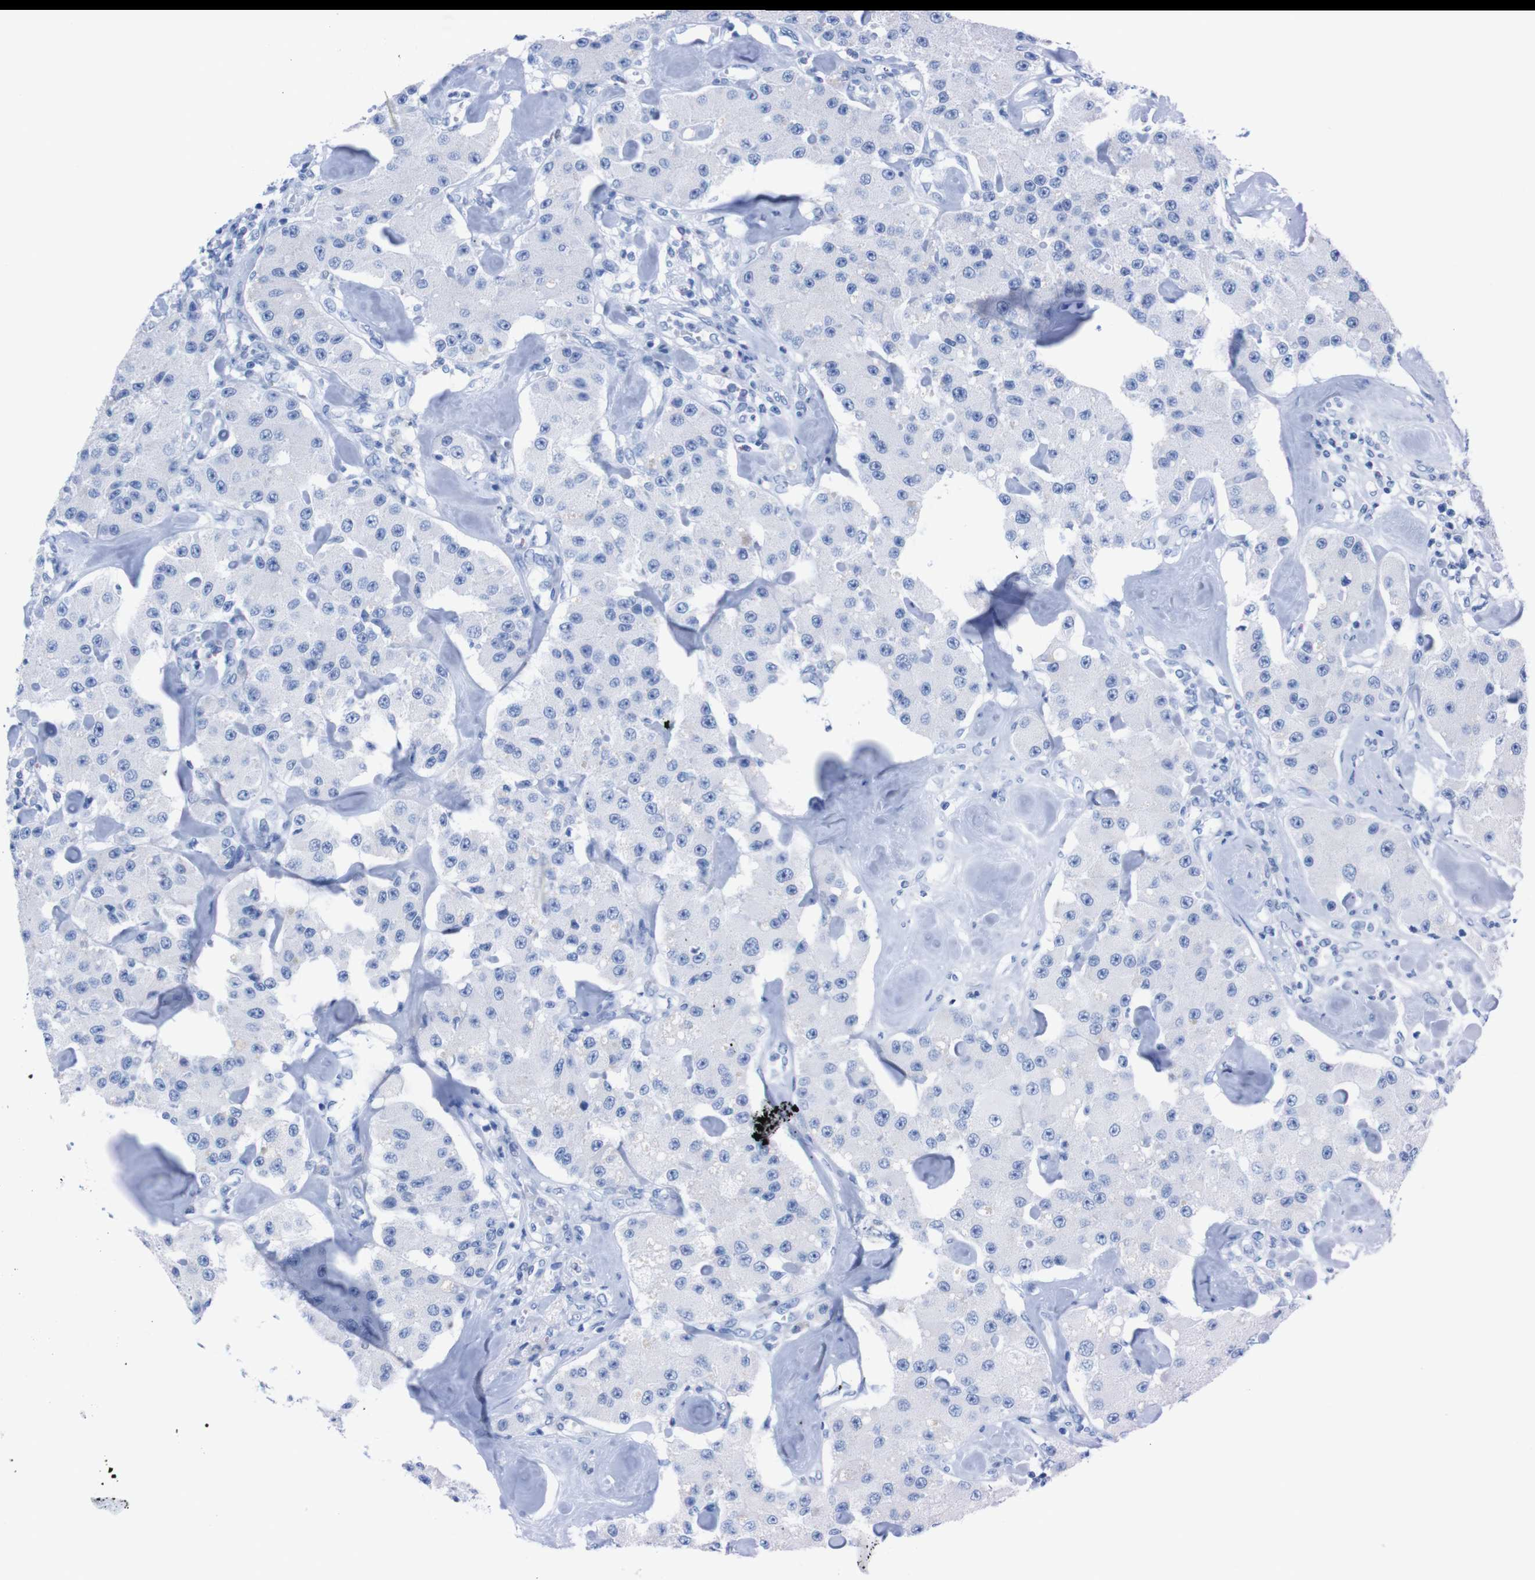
{"staining": {"intensity": "negative", "quantity": "none", "location": "none"}, "tissue": "carcinoid", "cell_type": "Tumor cells", "image_type": "cancer", "snomed": [{"axis": "morphology", "description": "Carcinoid, malignant, NOS"}, {"axis": "topography", "description": "Pancreas"}], "caption": "Immunohistochemistry micrograph of neoplastic tissue: carcinoid stained with DAB demonstrates no significant protein positivity in tumor cells.", "gene": "P2RY12", "patient": {"sex": "male", "age": 41}}